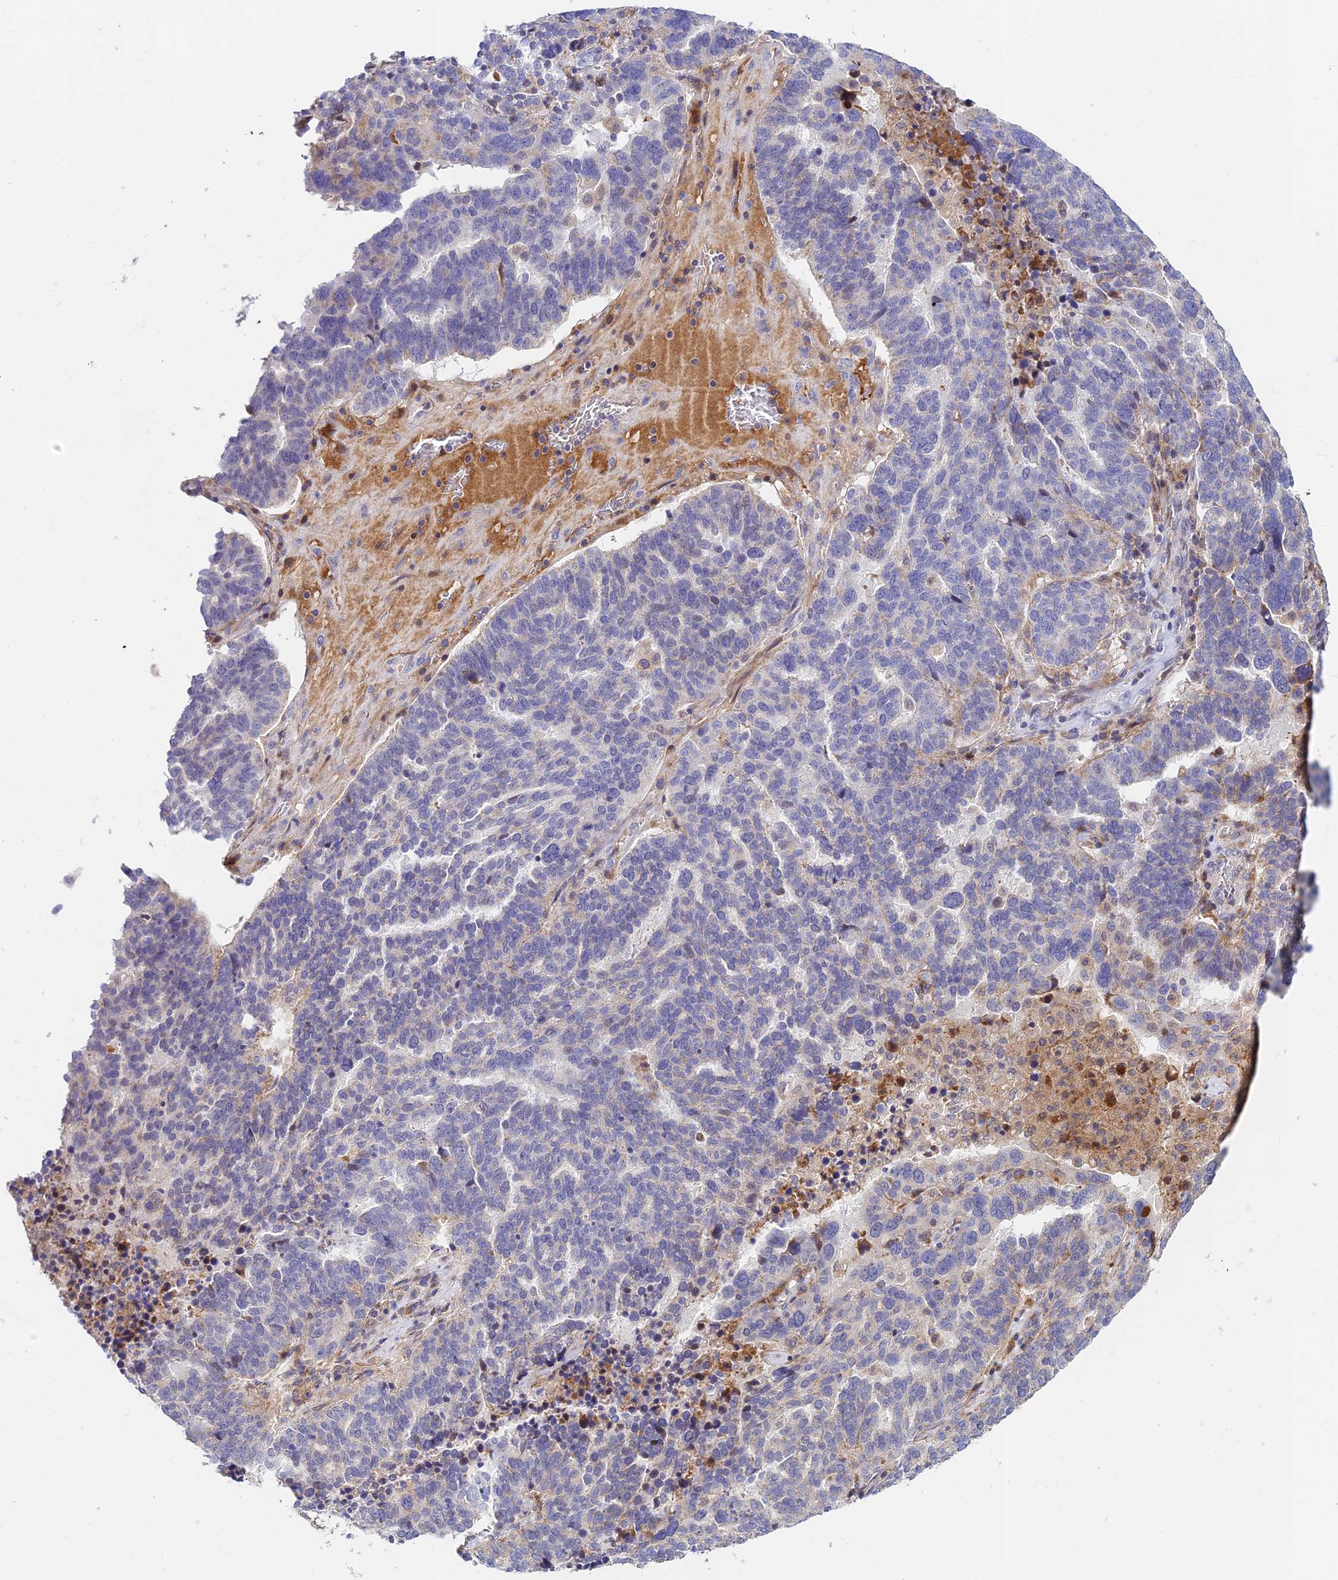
{"staining": {"intensity": "negative", "quantity": "none", "location": "none"}, "tissue": "ovarian cancer", "cell_type": "Tumor cells", "image_type": "cancer", "snomed": [{"axis": "morphology", "description": "Cystadenocarcinoma, serous, NOS"}, {"axis": "topography", "description": "Ovary"}], "caption": "There is no significant expression in tumor cells of ovarian cancer. (Immunohistochemistry (ihc), brightfield microscopy, high magnification).", "gene": "FUOM", "patient": {"sex": "female", "age": 59}}